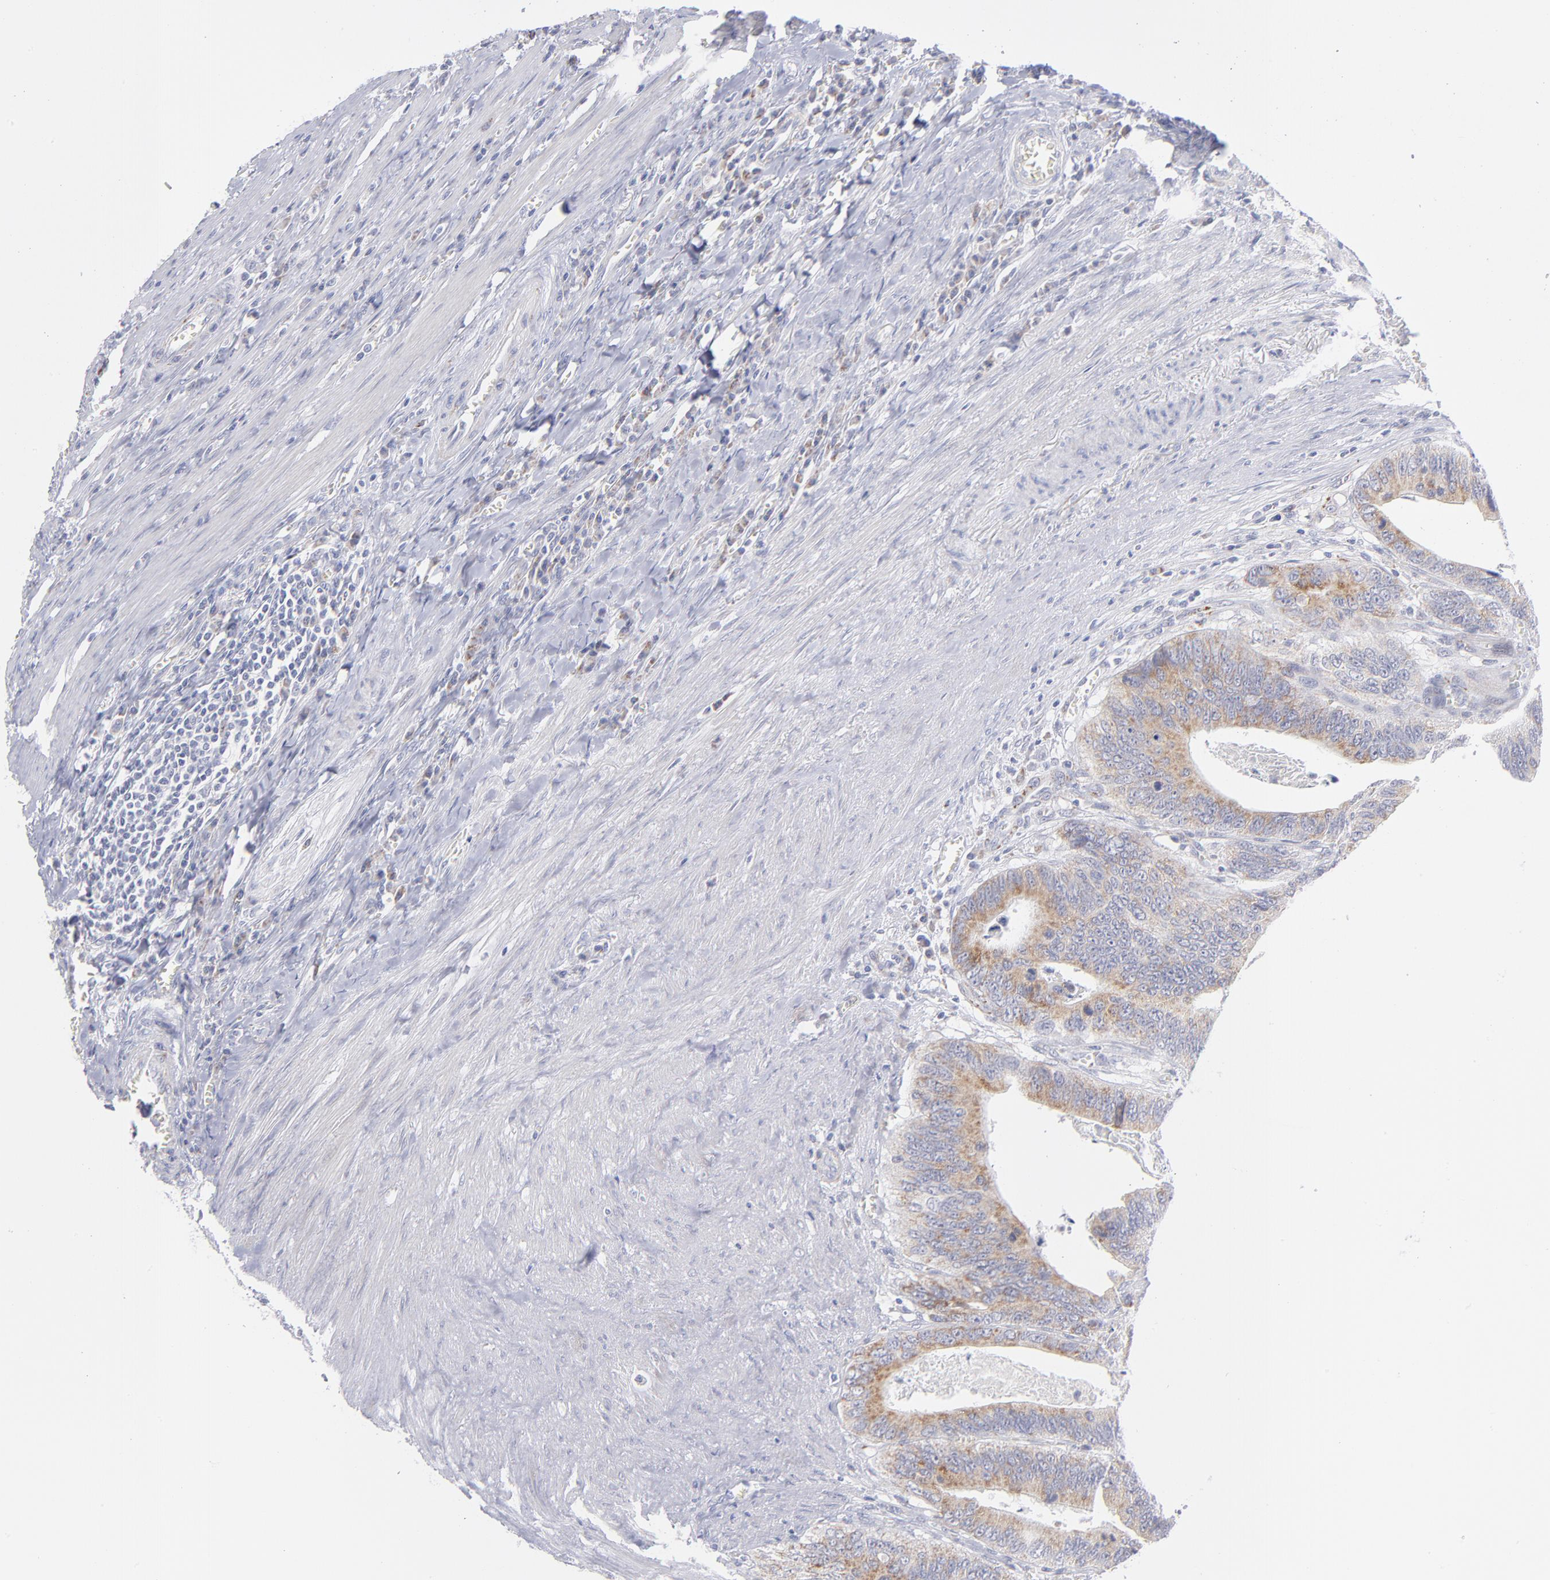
{"staining": {"intensity": "moderate", "quantity": ">75%", "location": "cytoplasmic/membranous"}, "tissue": "colorectal cancer", "cell_type": "Tumor cells", "image_type": "cancer", "snomed": [{"axis": "morphology", "description": "Adenocarcinoma, NOS"}, {"axis": "topography", "description": "Colon"}], "caption": "The photomicrograph displays a brown stain indicating the presence of a protein in the cytoplasmic/membranous of tumor cells in adenocarcinoma (colorectal).", "gene": "MTHFD2", "patient": {"sex": "male", "age": 72}}